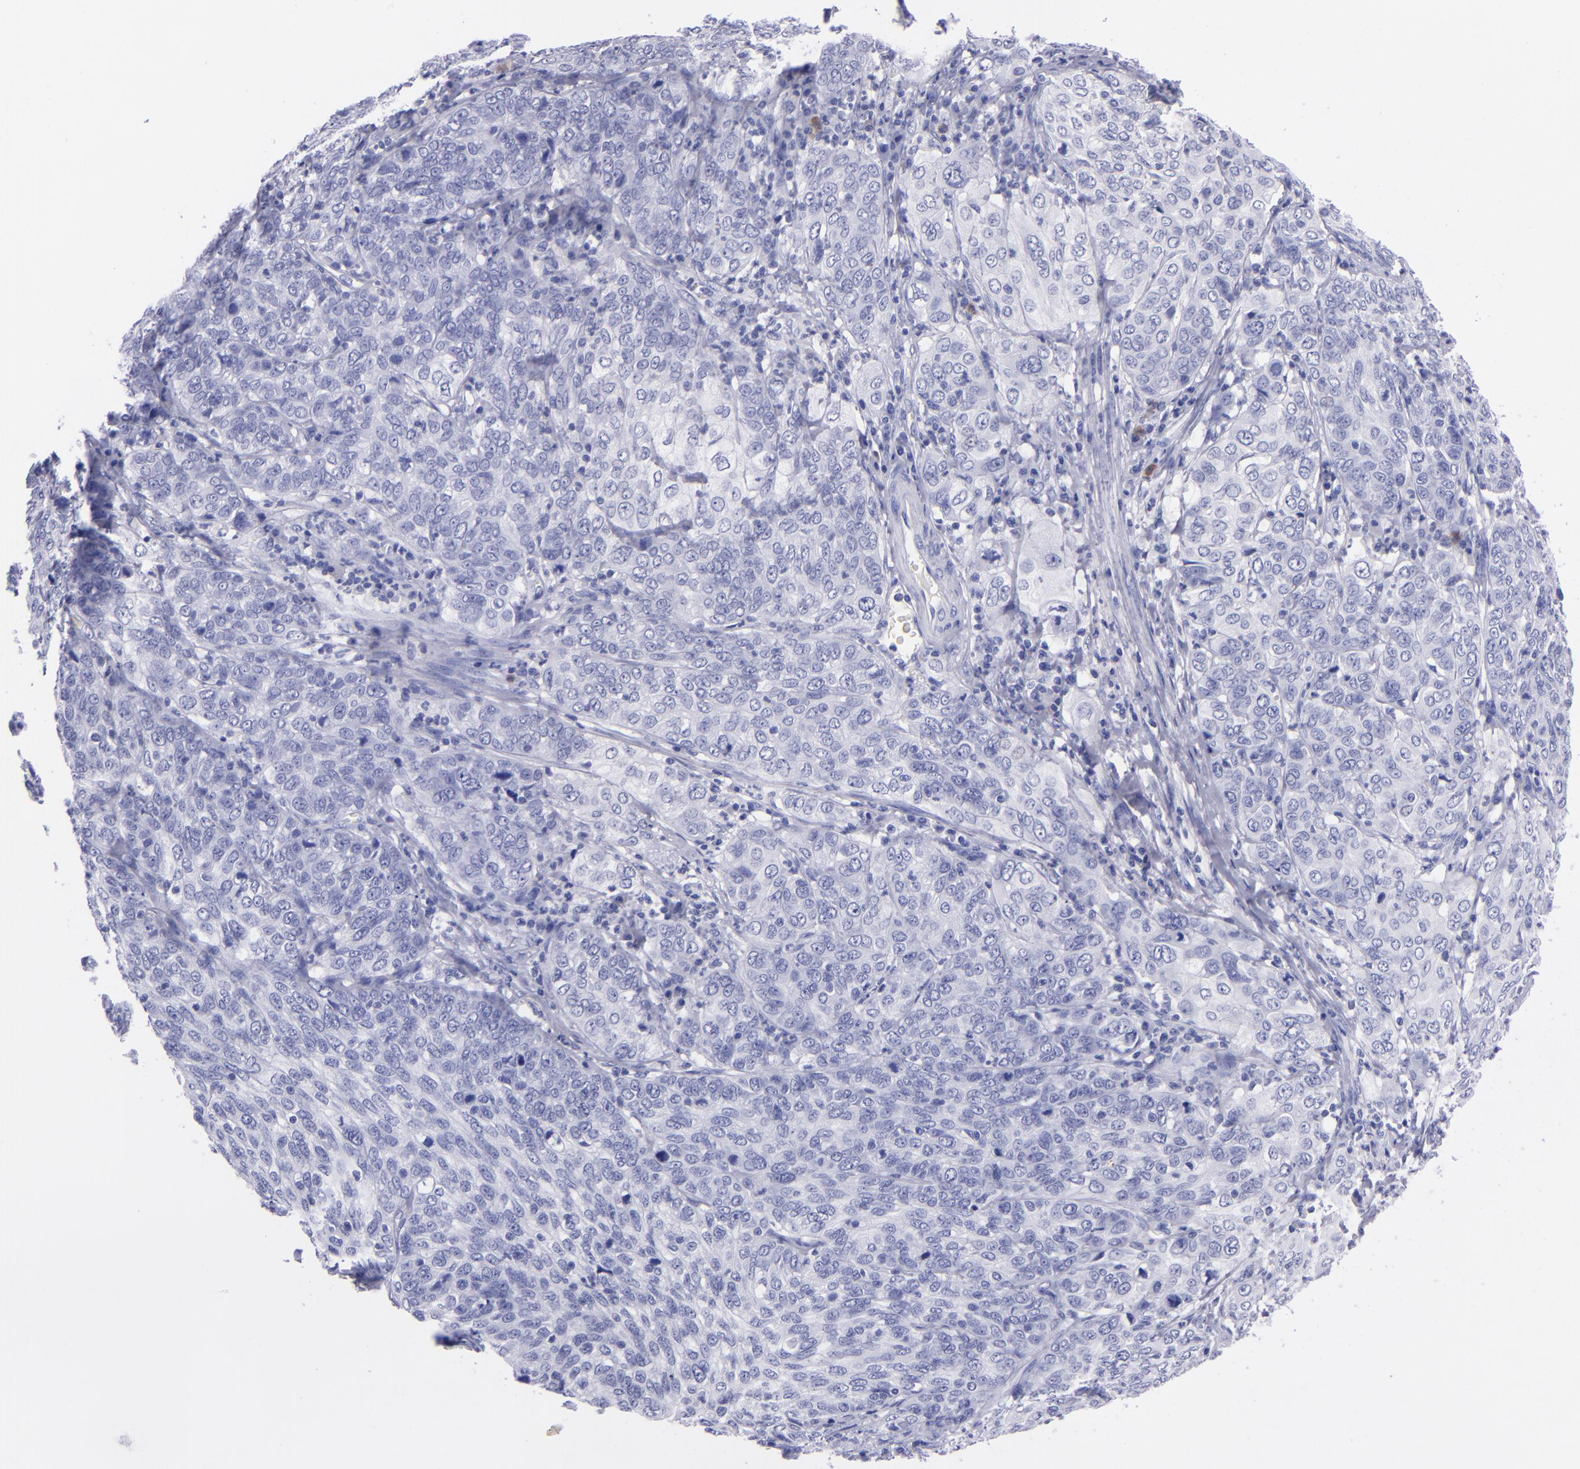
{"staining": {"intensity": "negative", "quantity": "none", "location": "none"}, "tissue": "cervical cancer", "cell_type": "Tumor cells", "image_type": "cancer", "snomed": [{"axis": "morphology", "description": "Squamous cell carcinoma, NOS"}, {"axis": "topography", "description": "Cervix"}], "caption": "High magnification brightfield microscopy of squamous cell carcinoma (cervical) stained with DAB (brown) and counterstained with hematoxylin (blue): tumor cells show no significant staining.", "gene": "CD37", "patient": {"sex": "female", "age": 38}}